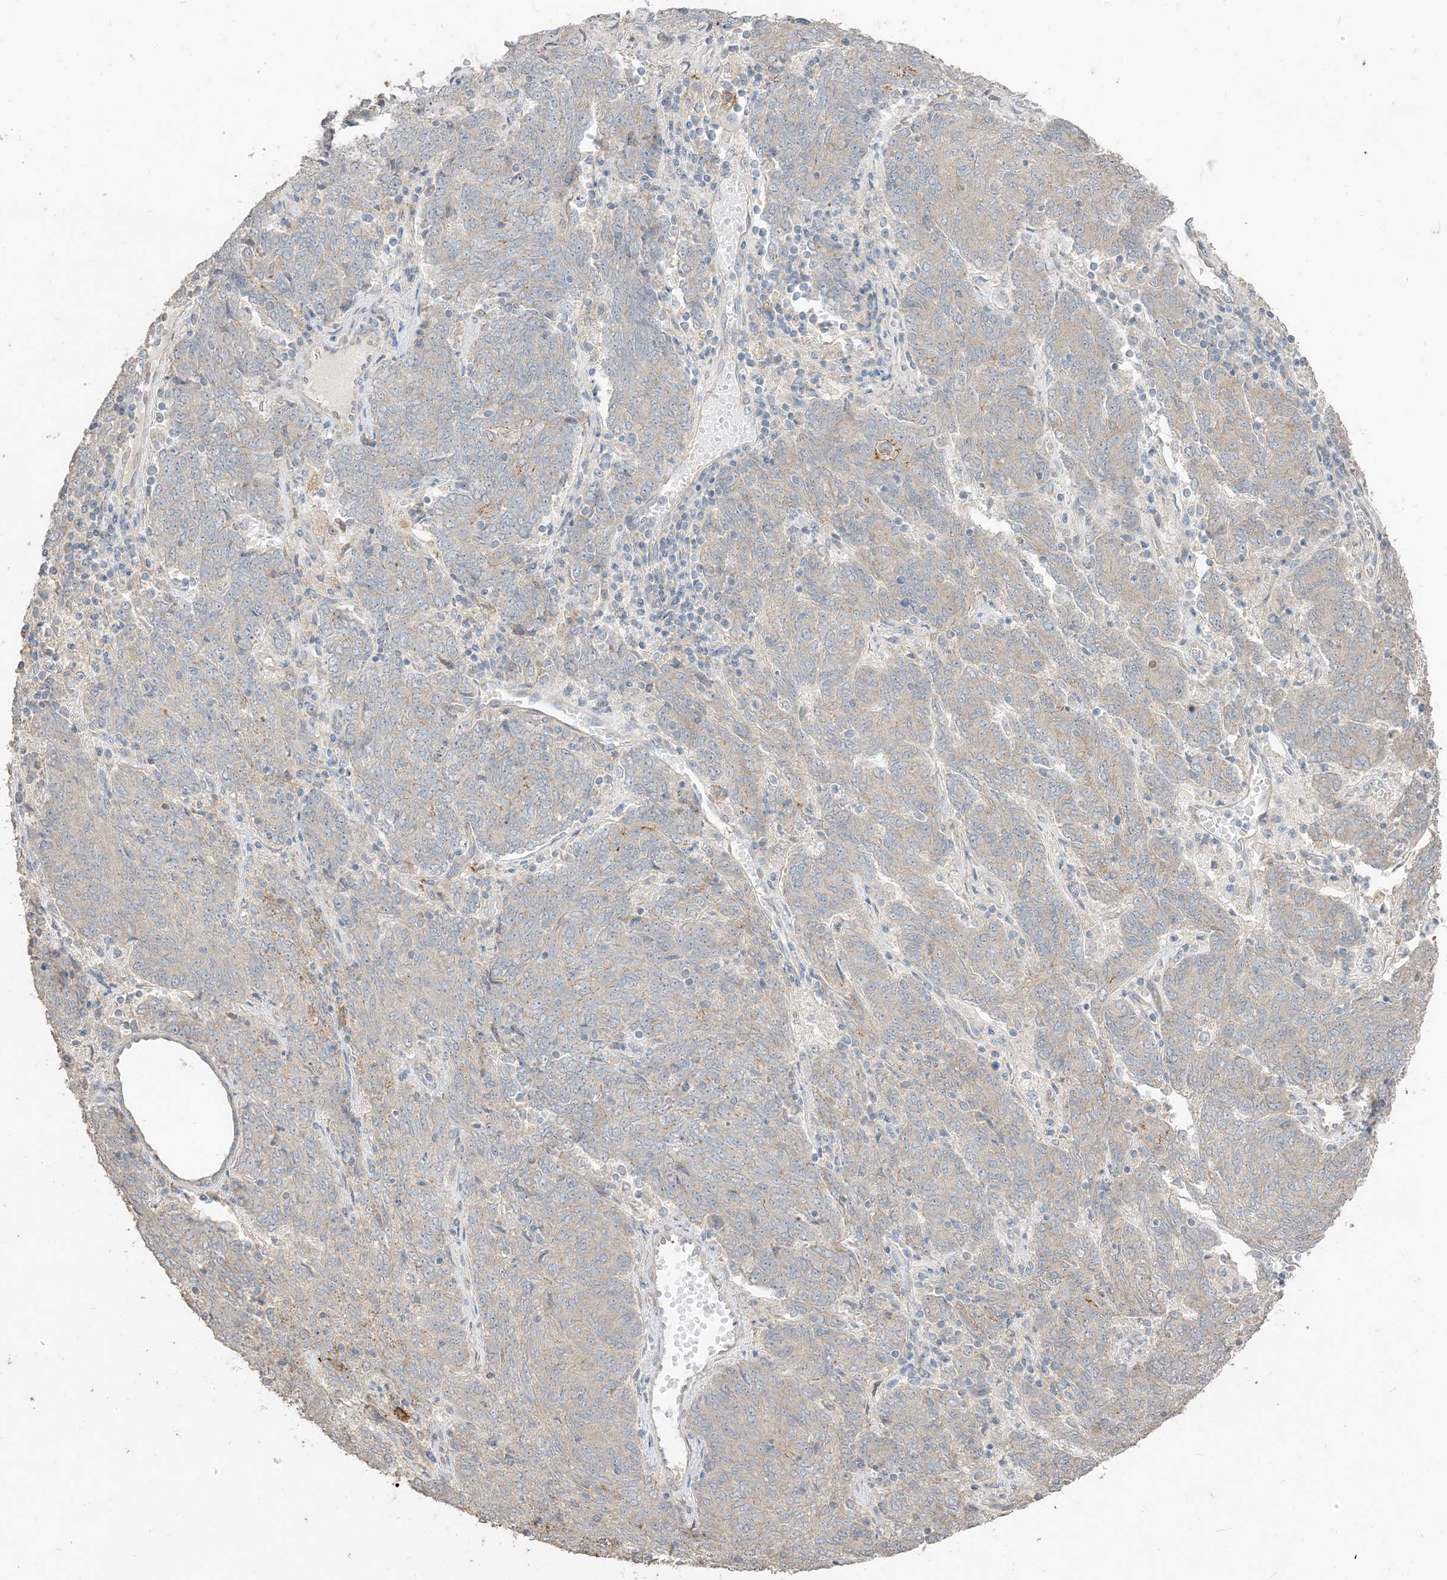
{"staining": {"intensity": "negative", "quantity": "none", "location": "none"}, "tissue": "endometrial cancer", "cell_type": "Tumor cells", "image_type": "cancer", "snomed": [{"axis": "morphology", "description": "Adenocarcinoma, NOS"}, {"axis": "topography", "description": "Endometrium"}], "caption": "Micrograph shows no protein positivity in tumor cells of endometrial cancer tissue. Brightfield microscopy of immunohistochemistry stained with DAB (3,3'-diaminobenzidine) (brown) and hematoxylin (blue), captured at high magnification.", "gene": "RNF175", "patient": {"sex": "female", "age": 80}}